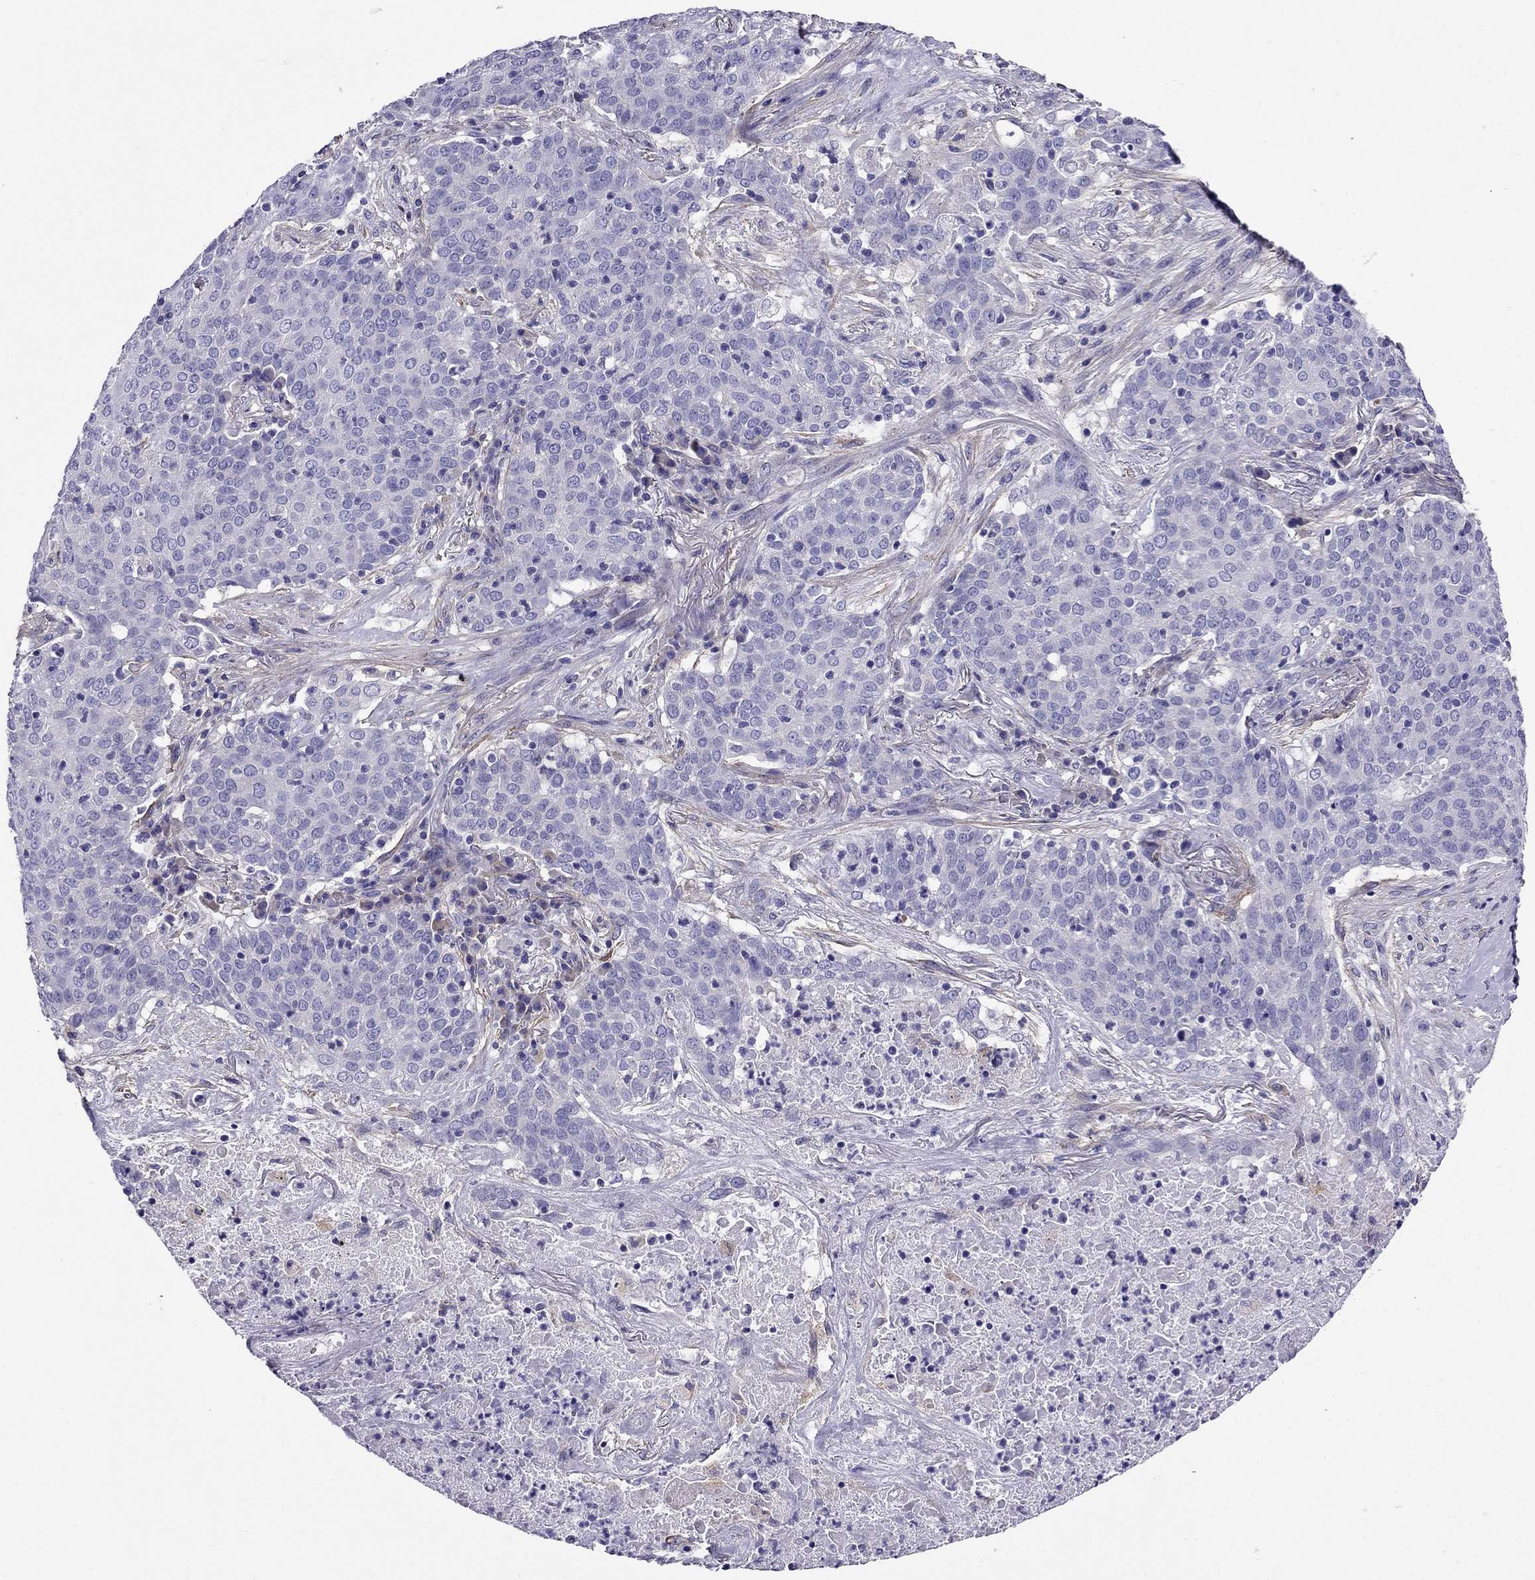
{"staining": {"intensity": "negative", "quantity": "none", "location": "none"}, "tissue": "lung cancer", "cell_type": "Tumor cells", "image_type": "cancer", "snomed": [{"axis": "morphology", "description": "Squamous cell carcinoma, NOS"}, {"axis": "topography", "description": "Lung"}], "caption": "This is an immunohistochemistry photomicrograph of human lung squamous cell carcinoma. There is no staining in tumor cells.", "gene": "GPR50", "patient": {"sex": "male", "age": 82}}